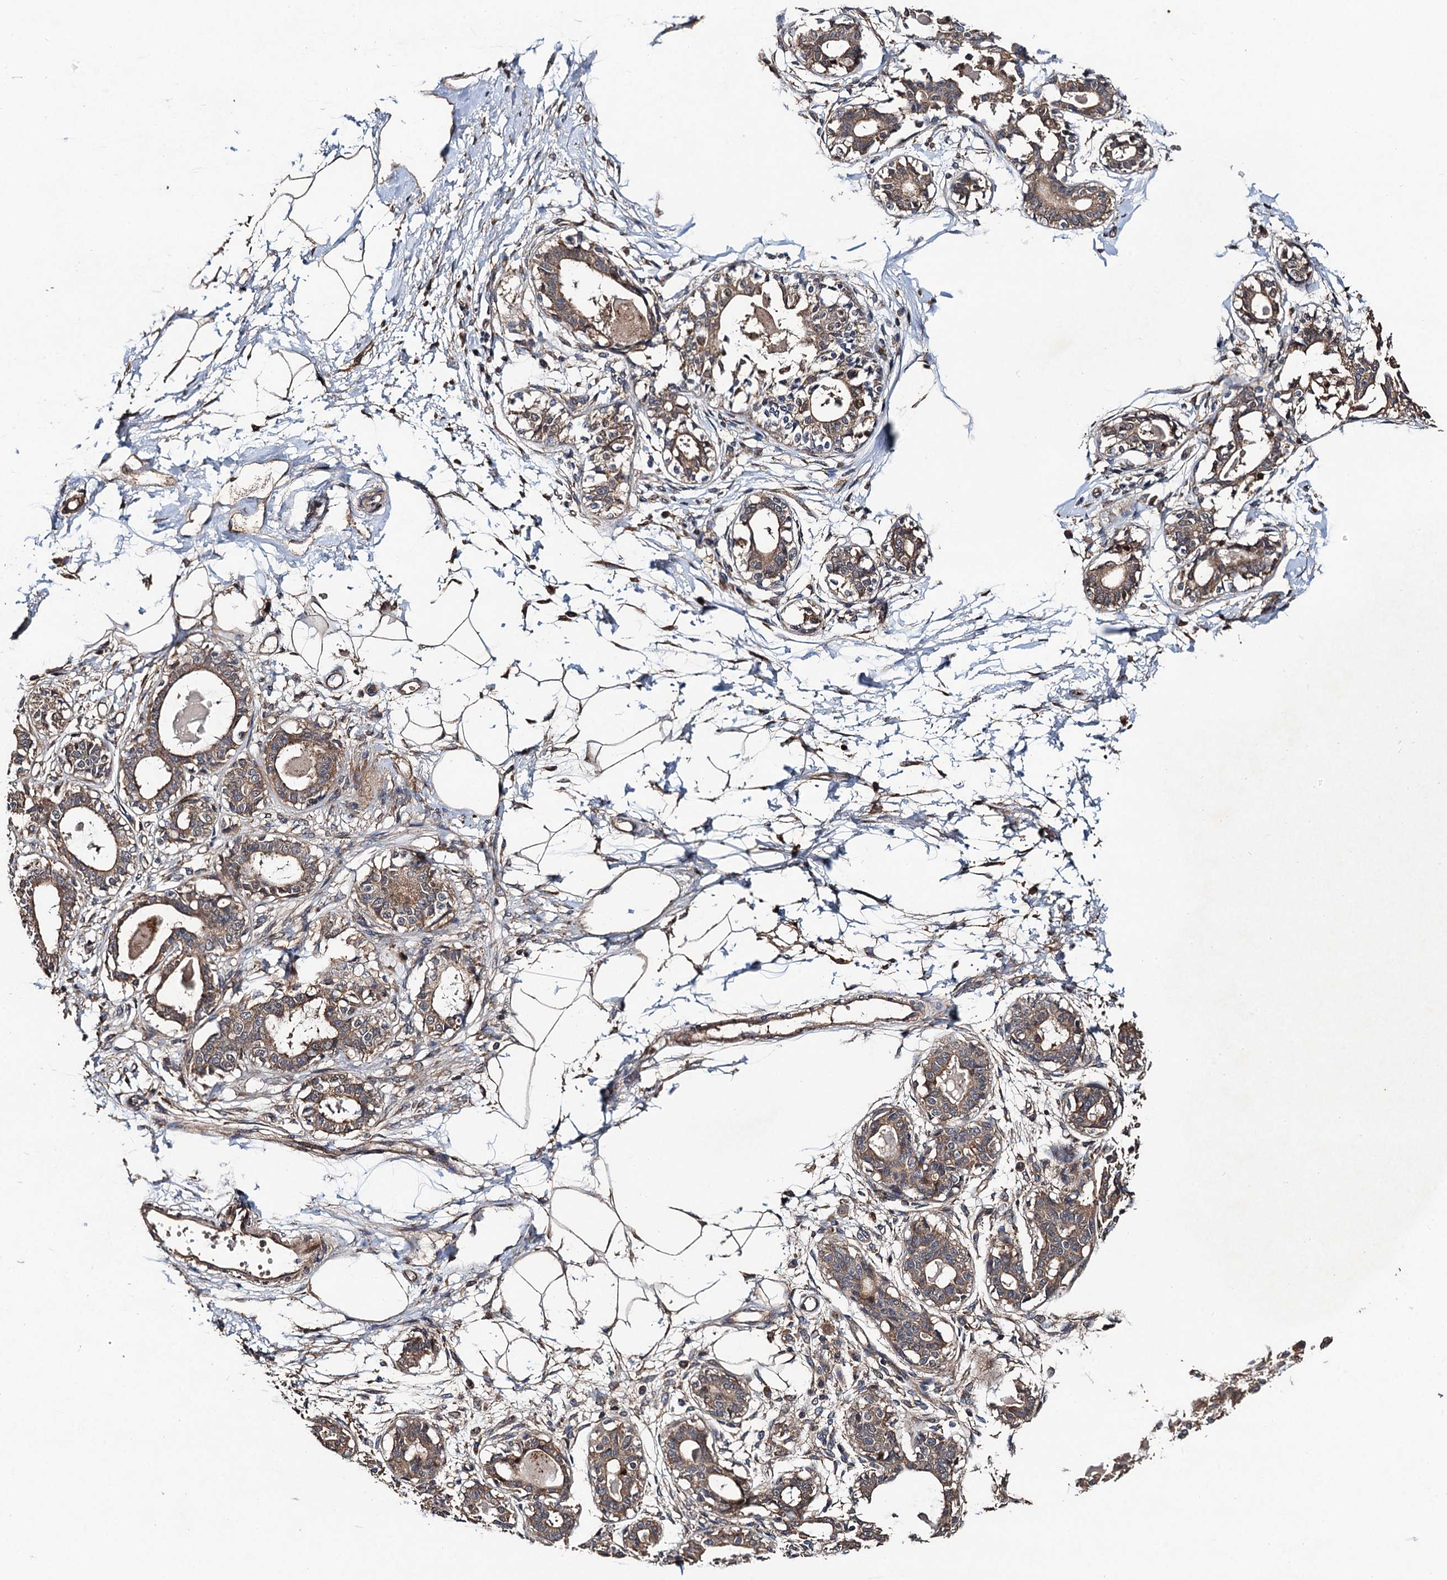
{"staining": {"intensity": "moderate", "quantity": ">75%", "location": "cytoplasmic/membranous"}, "tissue": "breast", "cell_type": "Adipocytes", "image_type": "normal", "snomed": [{"axis": "morphology", "description": "Normal tissue, NOS"}, {"axis": "topography", "description": "Breast"}], "caption": "Immunohistochemistry (IHC) photomicrograph of benign breast: breast stained using immunohistochemistry (IHC) displays medium levels of moderate protein expression localized specifically in the cytoplasmic/membranous of adipocytes, appearing as a cytoplasmic/membranous brown color.", "gene": "TMEM39B", "patient": {"sex": "female", "age": 45}}